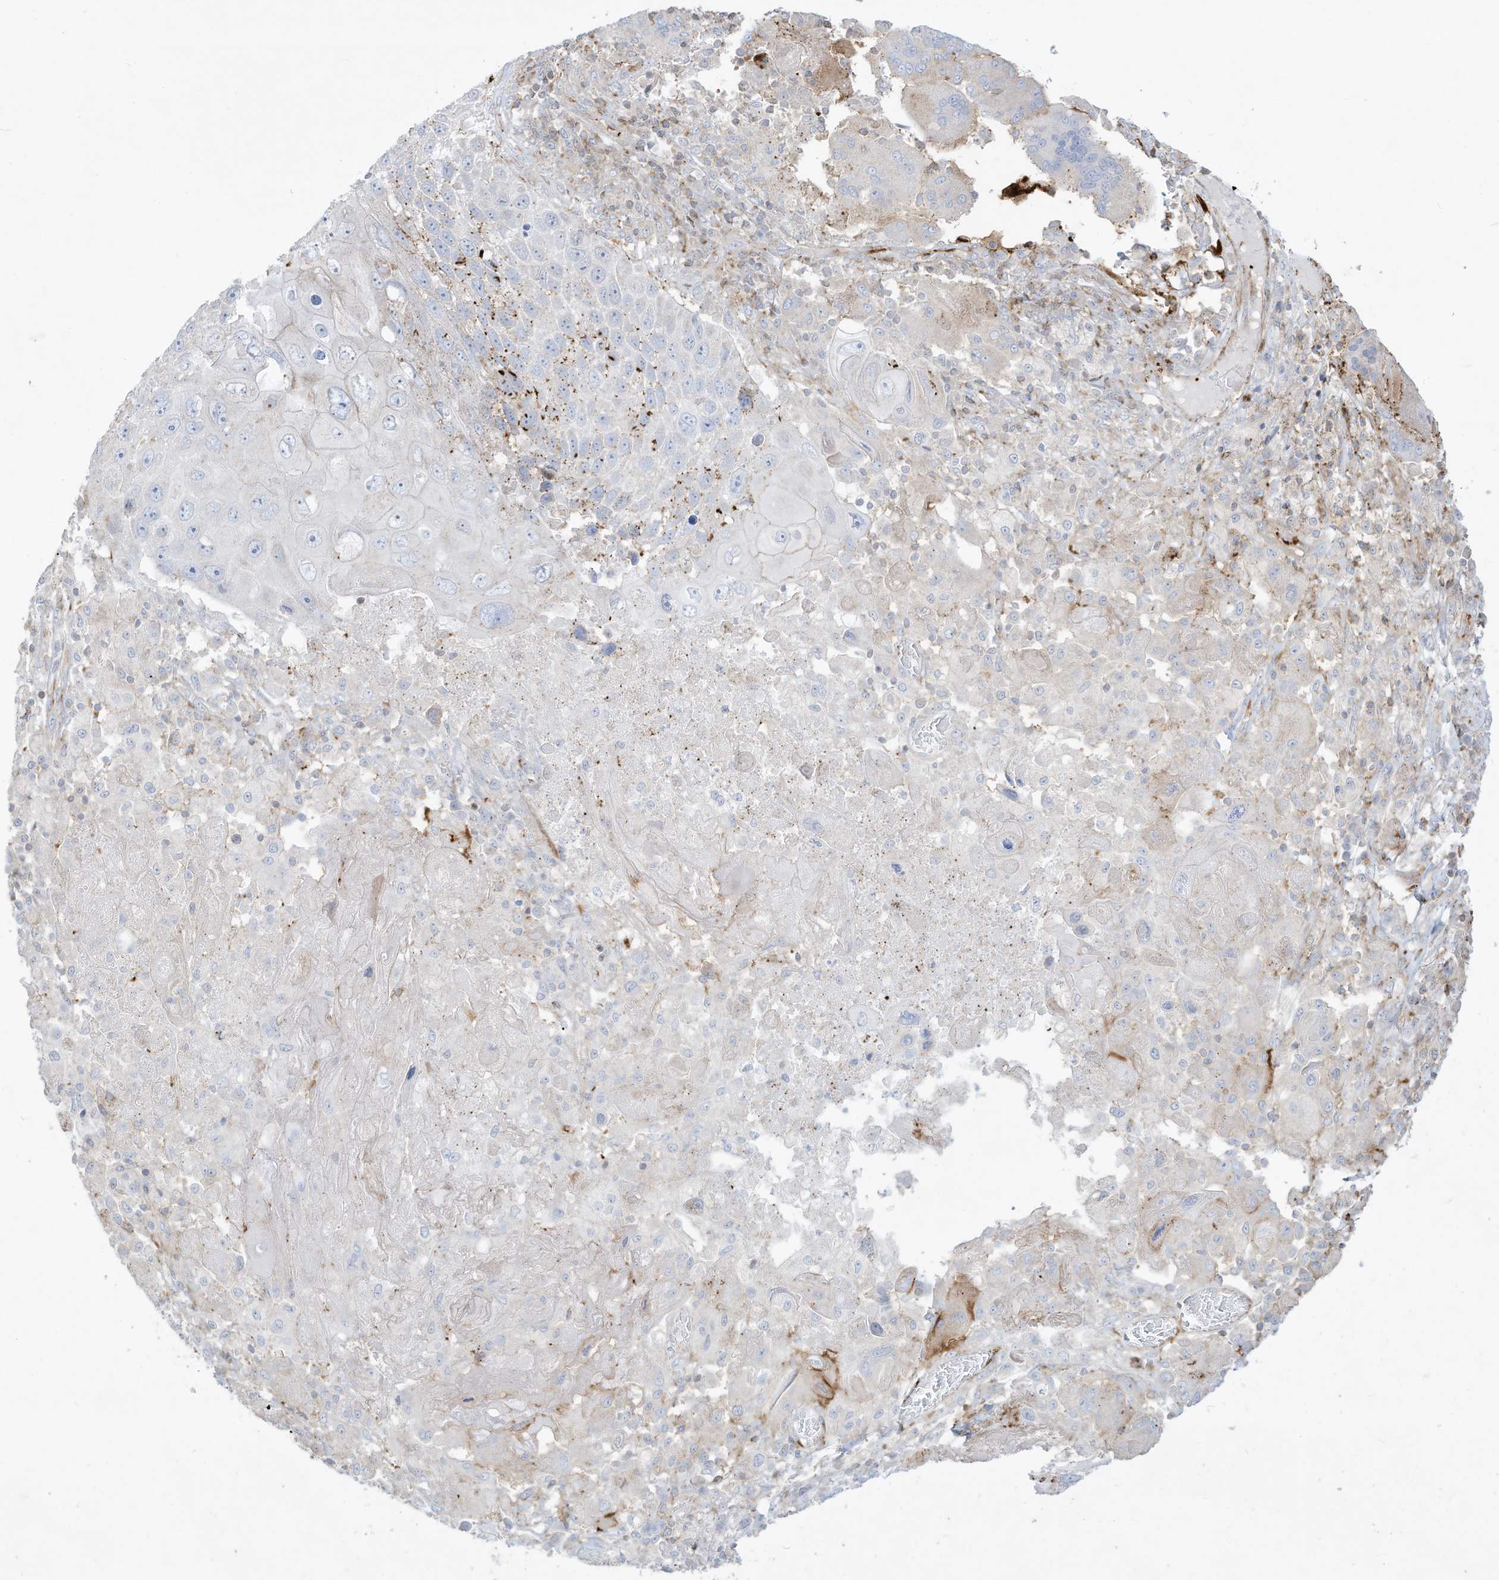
{"staining": {"intensity": "weak", "quantity": "<25%", "location": "cytoplasmic/membranous"}, "tissue": "lung cancer", "cell_type": "Tumor cells", "image_type": "cancer", "snomed": [{"axis": "morphology", "description": "Squamous cell carcinoma, NOS"}, {"axis": "topography", "description": "Lung"}], "caption": "DAB immunohistochemical staining of lung cancer displays no significant expression in tumor cells.", "gene": "THNSL2", "patient": {"sex": "male", "age": 61}}